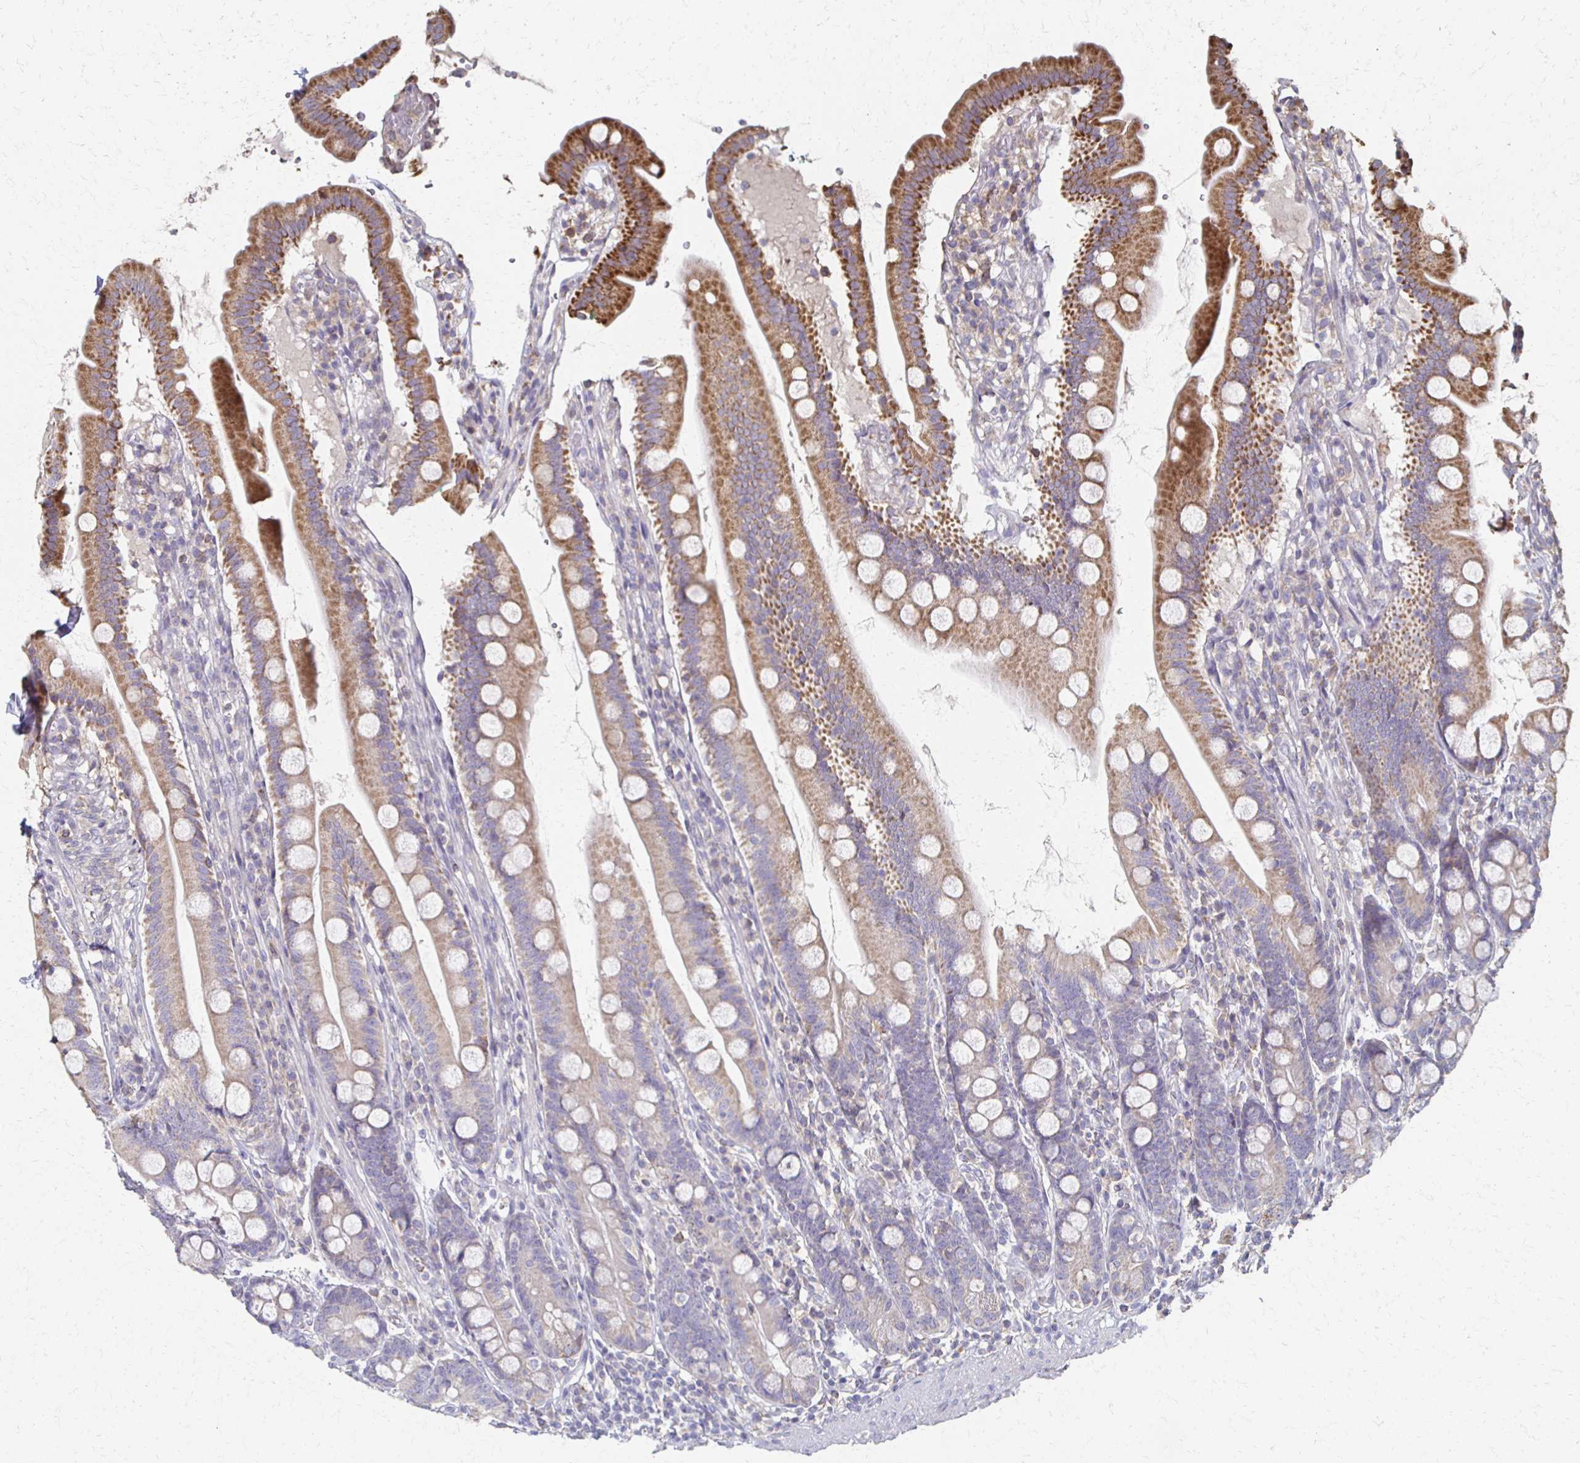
{"staining": {"intensity": "moderate", "quantity": "25%-75%", "location": "cytoplasmic/membranous"}, "tissue": "duodenum", "cell_type": "Glandular cells", "image_type": "normal", "snomed": [{"axis": "morphology", "description": "Normal tissue, NOS"}, {"axis": "topography", "description": "Duodenum"}], "caption": "Duodenum stained with DAB immunohistochemistry (IHC) shows medium levels of moderate cytoplasmic/membranous expression in about 25%-75% of glandular cells. (Brightfield microscopy of DAB IHC at high magnification).", "gene": "CX3CR1", "patient": {"sex": "female", "age": 67}}